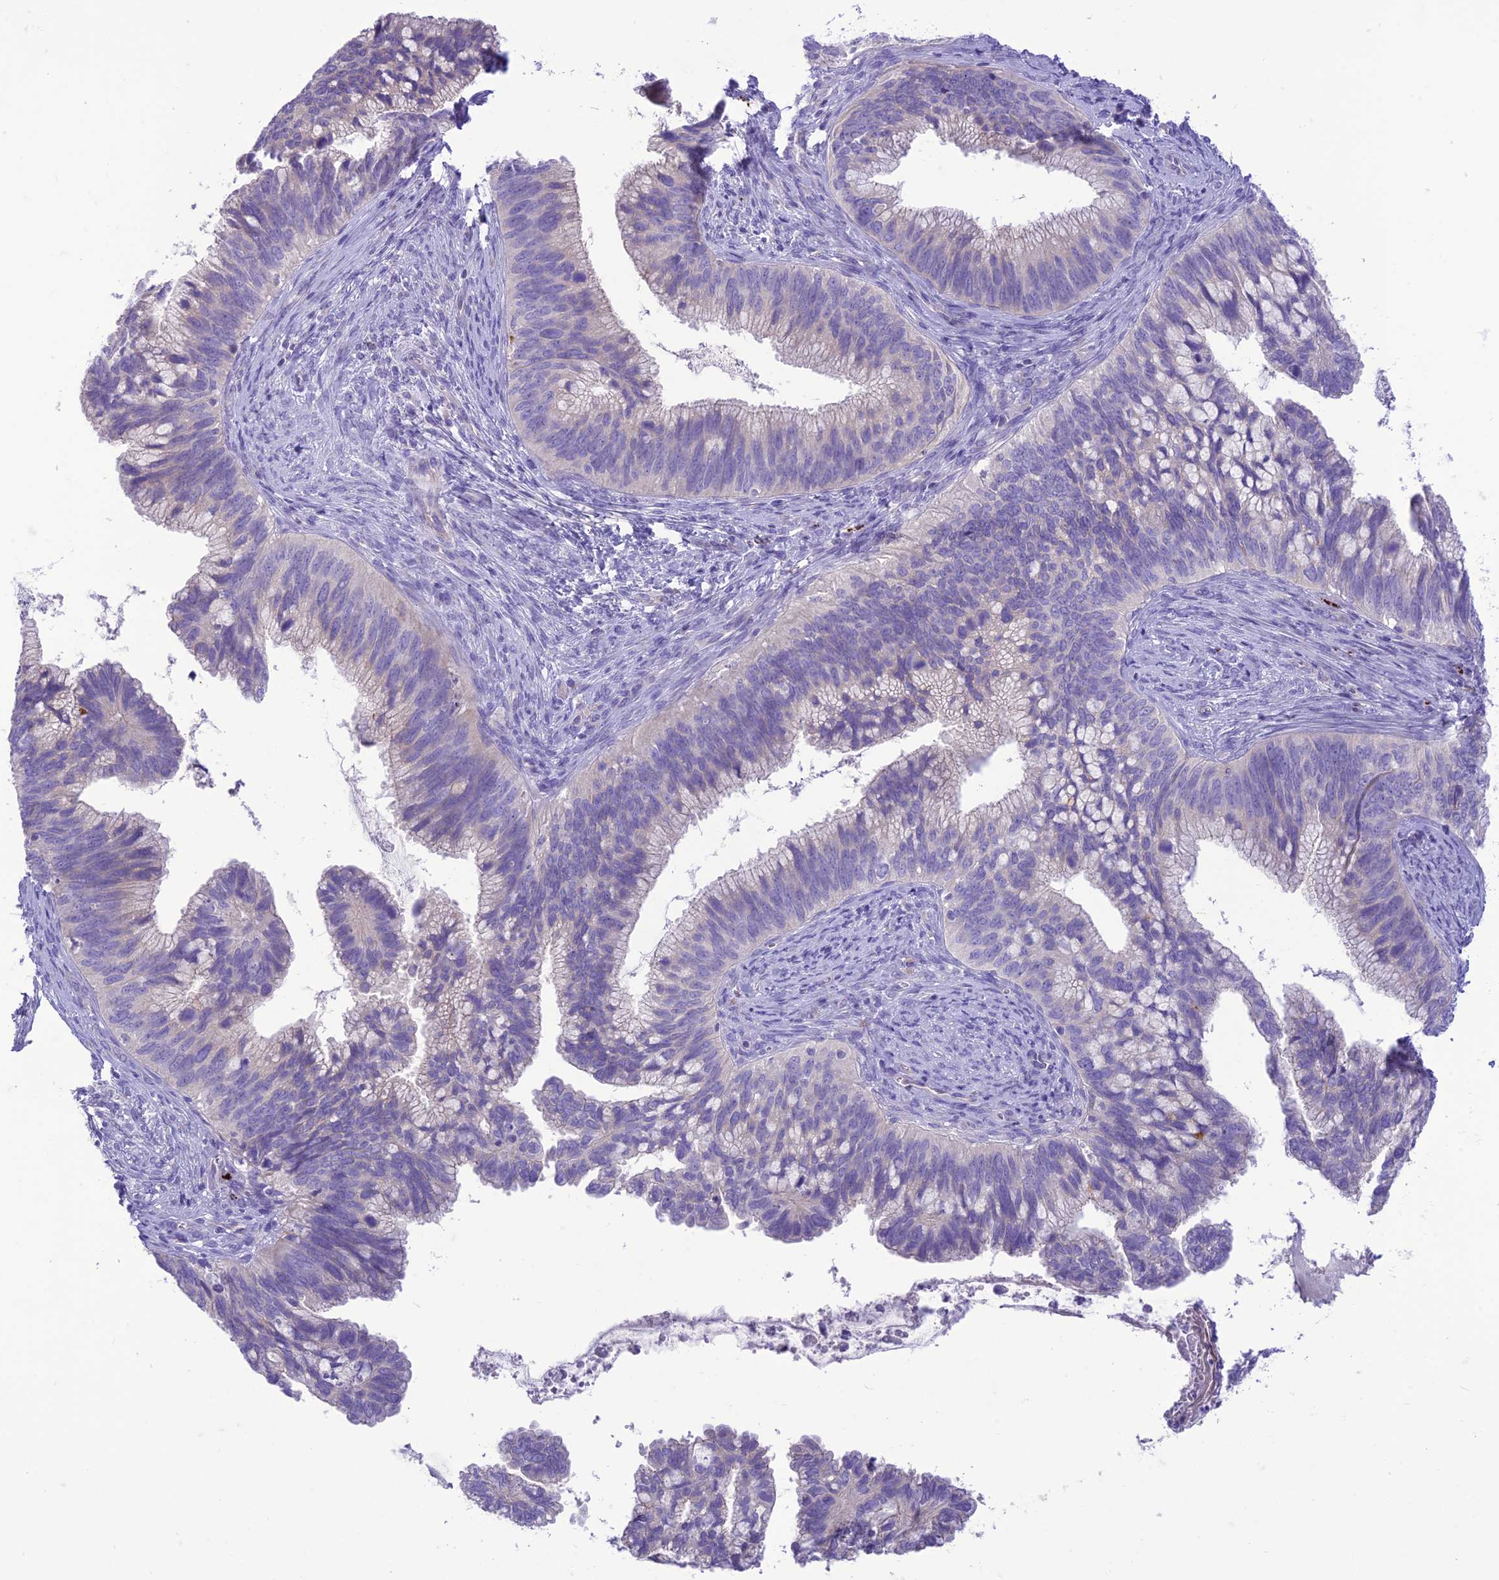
{"staining": {"intensity": "strong", "quantity": "<25%", "location": "cytoplasmic/membranous"}, "tissue": "cervical cancer", "cell_type": "Tumor cells", "image_type": "cancer", "snomed": [{"axis": "morphology", "description": "Adenocarcinoma, NOS"}, {"axis": "topography", "description": "Cervix"}], "caption": "Strong cytoplasmic/membranous expression for a protein is appreciated in about <25% of tumor cells of cervical cancer (adenocarcinoma) using immunohistochemistry.", "gene": "DHDH", "patient": {"sex": "female", "age": 42}}